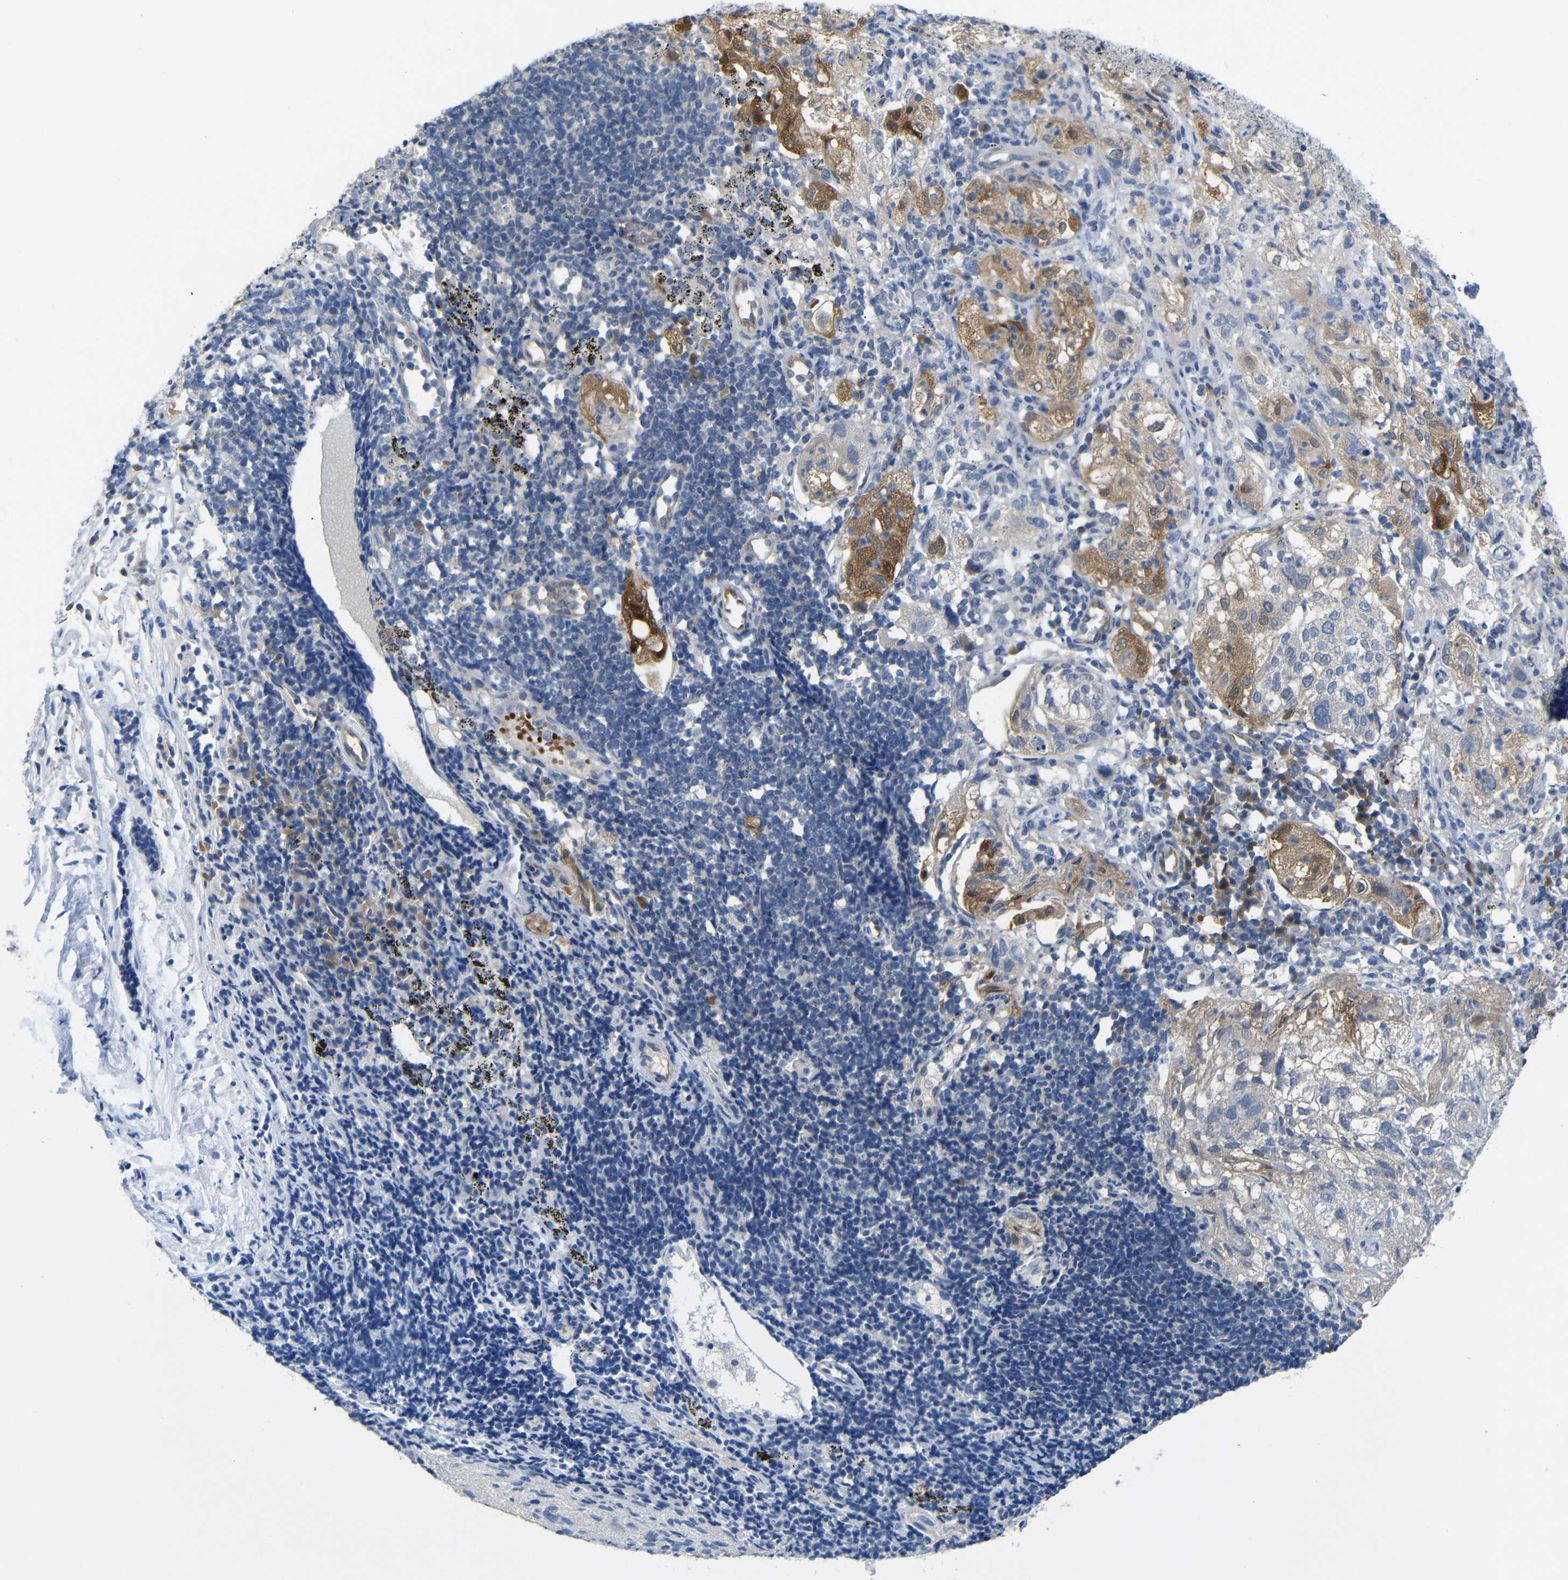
{"staining": {"intensity": "moderate", "quantity": "25%-75%", "location": "cytoplasmic/membranous"}, "tissue": "lung cancer", "cell_type": "Tumor cells", "image_type": "cancer", "snomed": [{"axis": "morphology", "description": "Inflammation, NOS"}, {"axis": "morphology", "description": "Squamous cell carcinoma, NOS"}, {"axis": "topography", "description": "Lymph node"}, {"axis": "topography", "description": "Soft tissue"}, {"axis": "topography", "description": "Lung"}], "caption": "Tumor cells show moderate cytoplasmic/membranous positivity in approximately 25%-75% of cells in squamous cell carcinoma (lung).", "gene": "TBC1D32", "patient": {"sex": "male", "age": 66}}